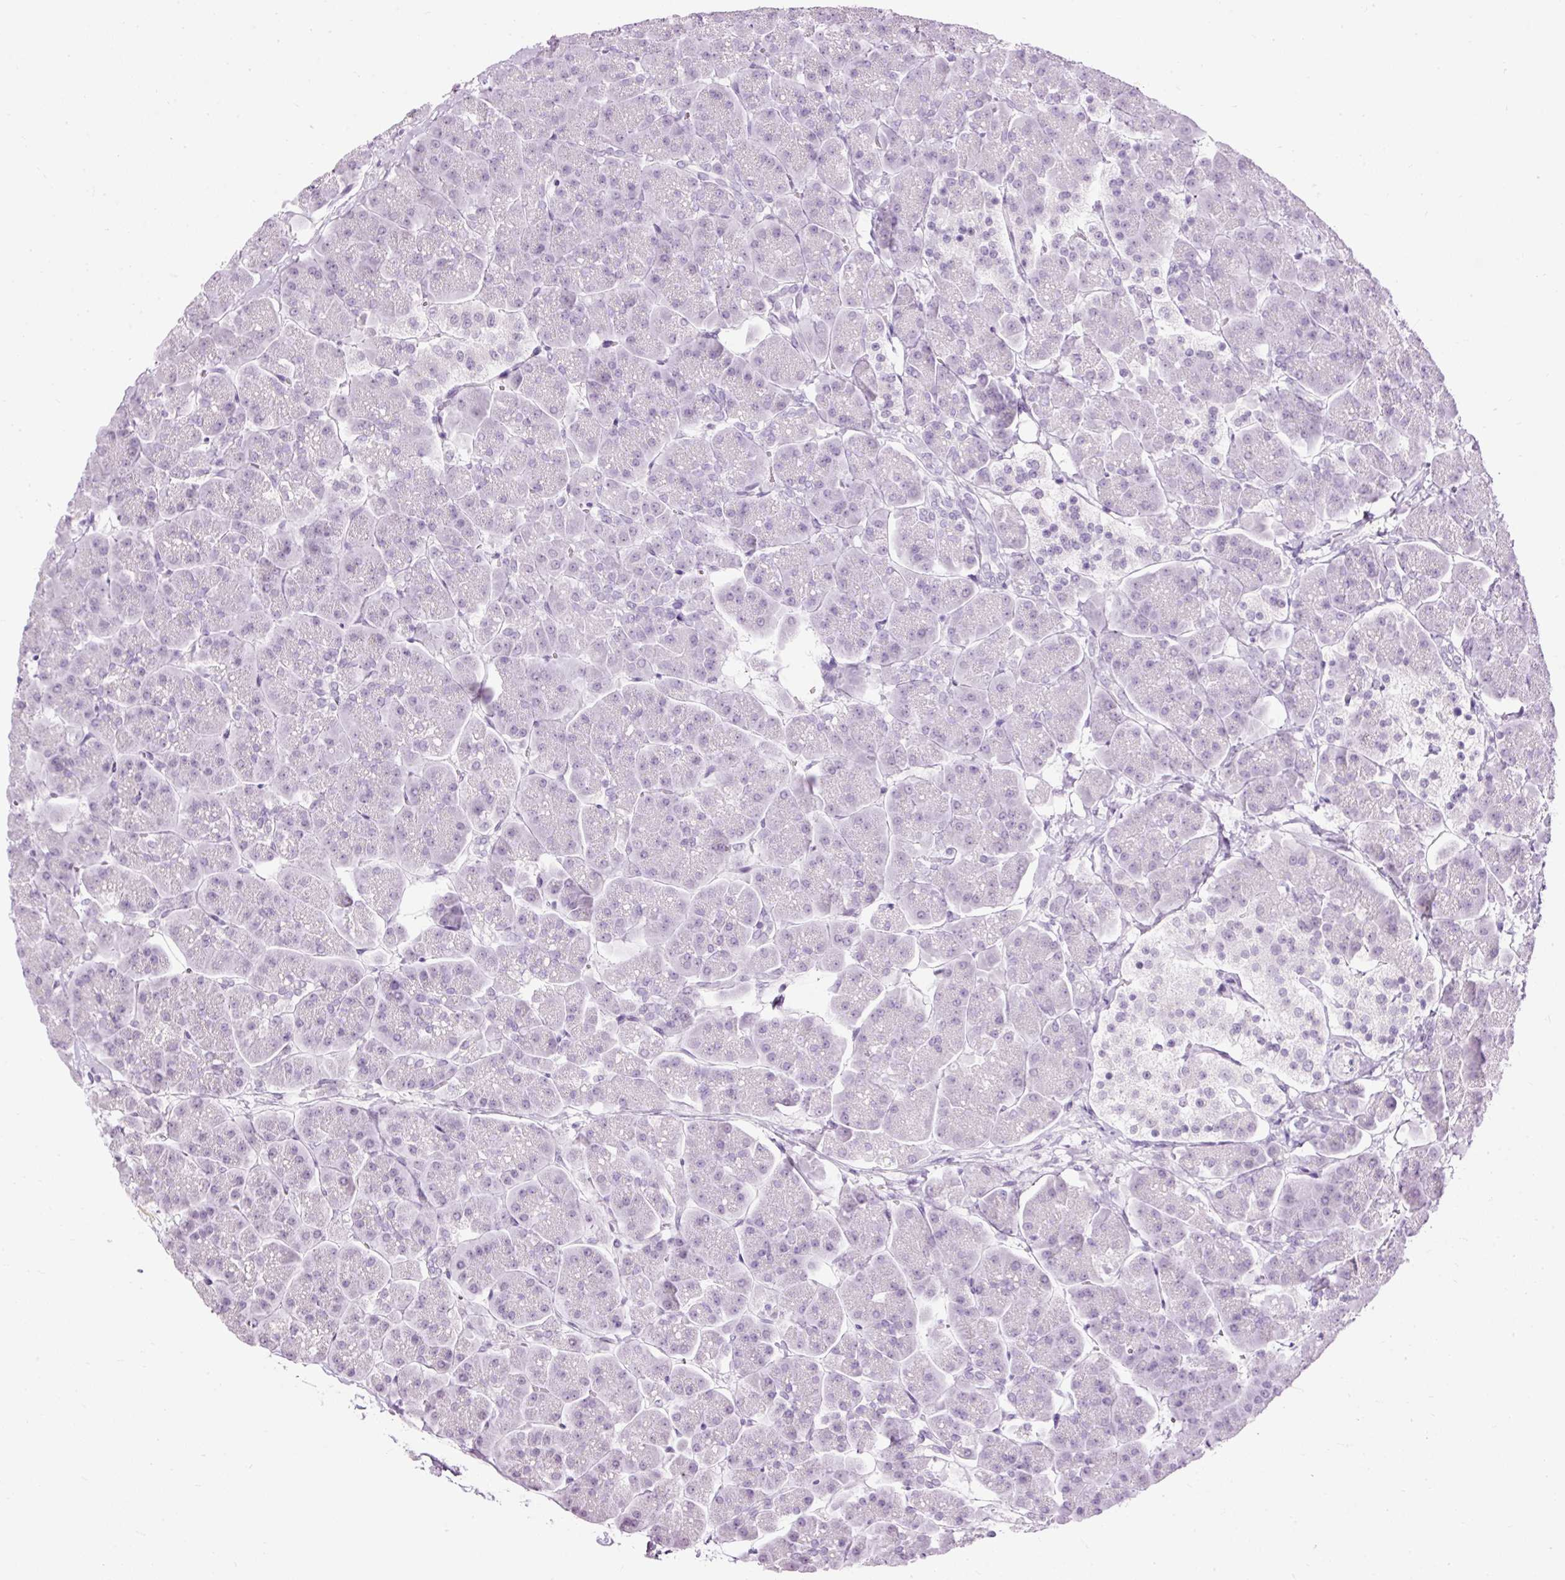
{"staining": {"intensity": "negative", "quantity": "none", "location": "none"}, "tissue": "pancreas", "cell_type": "Exocrine glandular cells", "image_type": "normal", "snomed": [{"axis": "morphology", "description": "Normal tissue, NOS"}, {"axis": "topography", "description": "Pancreas"}, {"axis": "topography", "description": "Peripheral nerve tissue"}], "caption": "Histopathology image shows no significant protein expression in exocrine glandular cells of normal pancreas. (IHC, brightfield microscopy, high magnification).", "gene": "PDE6B", "patient": {"sex": "male", "age": 54}}